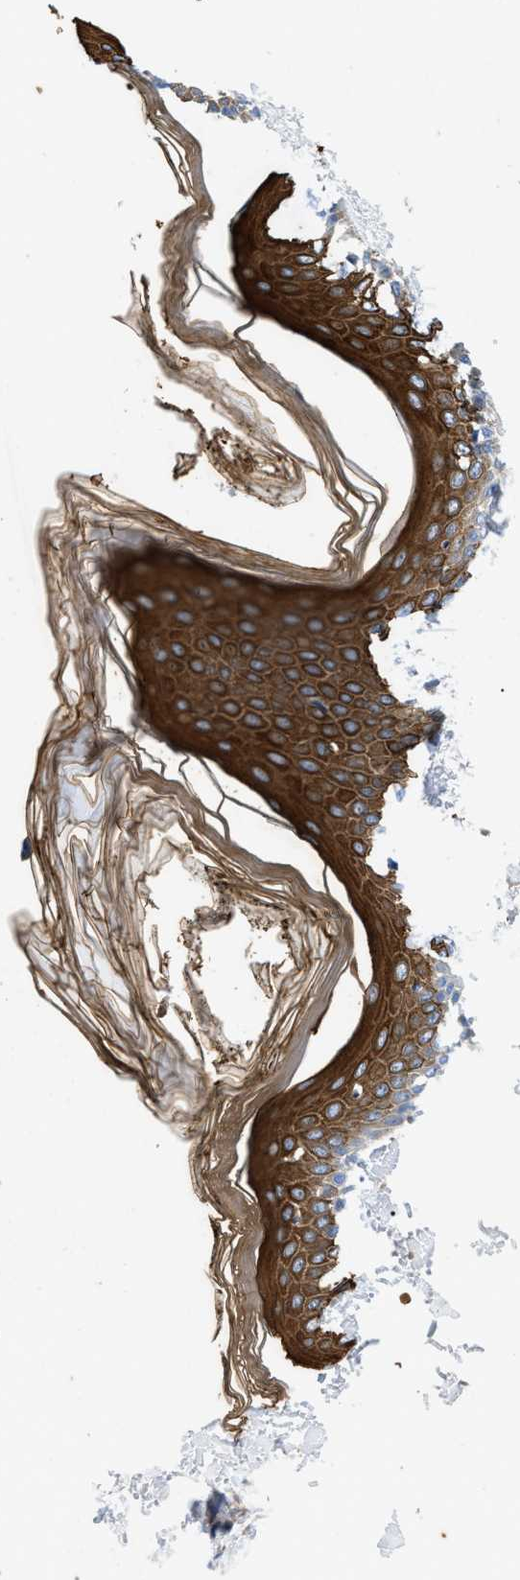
{"staining": {"intensity": "negative", "quantity": "none", "location": "none"}, "tissue": "skin", "cell_type": "Fibroblasts", "image_type": "normal", "snomed": [{"axis": "morphology", "description": "Normal tissue, NOS"}, {"axis": "topography", "description": "Skin"}], "caption": "A histopathology image of skin stained for a protein demonstrates no brown staining in fibroblasts. The staining was performed using DAB (3,3'-diaminobenzidine) to visualize the protein expression in brown, while the nuclei were stained in blue with hematoxylin (Magnification: 20x).", "gene": "HSPB8", "patient": {"sex": "male", "age": 53}}